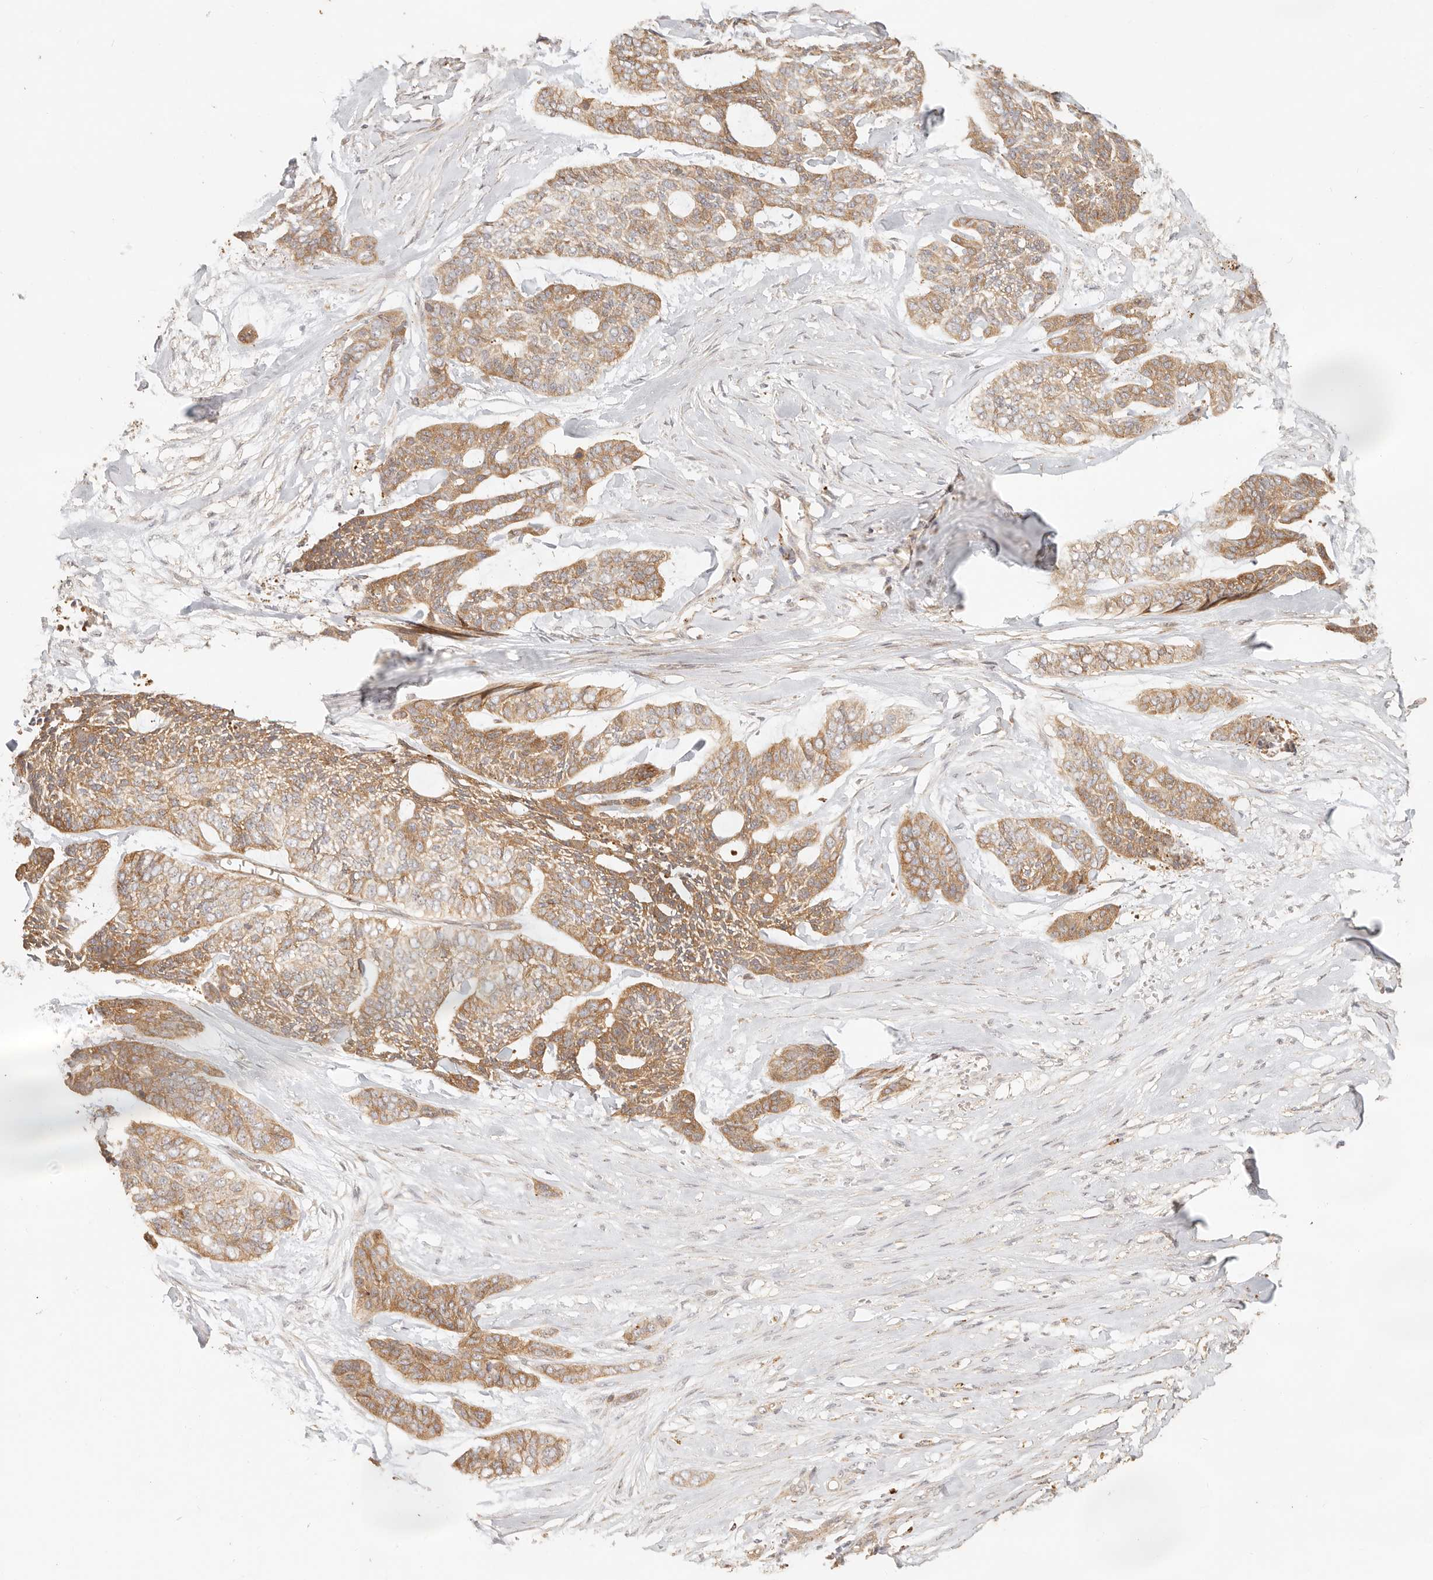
{"staining": {"intensity": "moderate", "quantity": ">75%", "location": "cytoplasmic/membranous"}, "tissue": "skin cancer", "cell_type": "Tumor cells", "image_type": "cancer", "snomed": [{"axis": "morphology", "description": "Basal cell carcinoma"}, {"axis": "topography", "description": "Skin"}], "caption": "Skin cancer (basal cell carcinoma) stained for a protein (brown) shows moderate cytoplasmic/membranous positive staining in approximately >75% of tumor cells.", "gene": "PTPN22", "patient": {"sex": "female", "age": 64}}